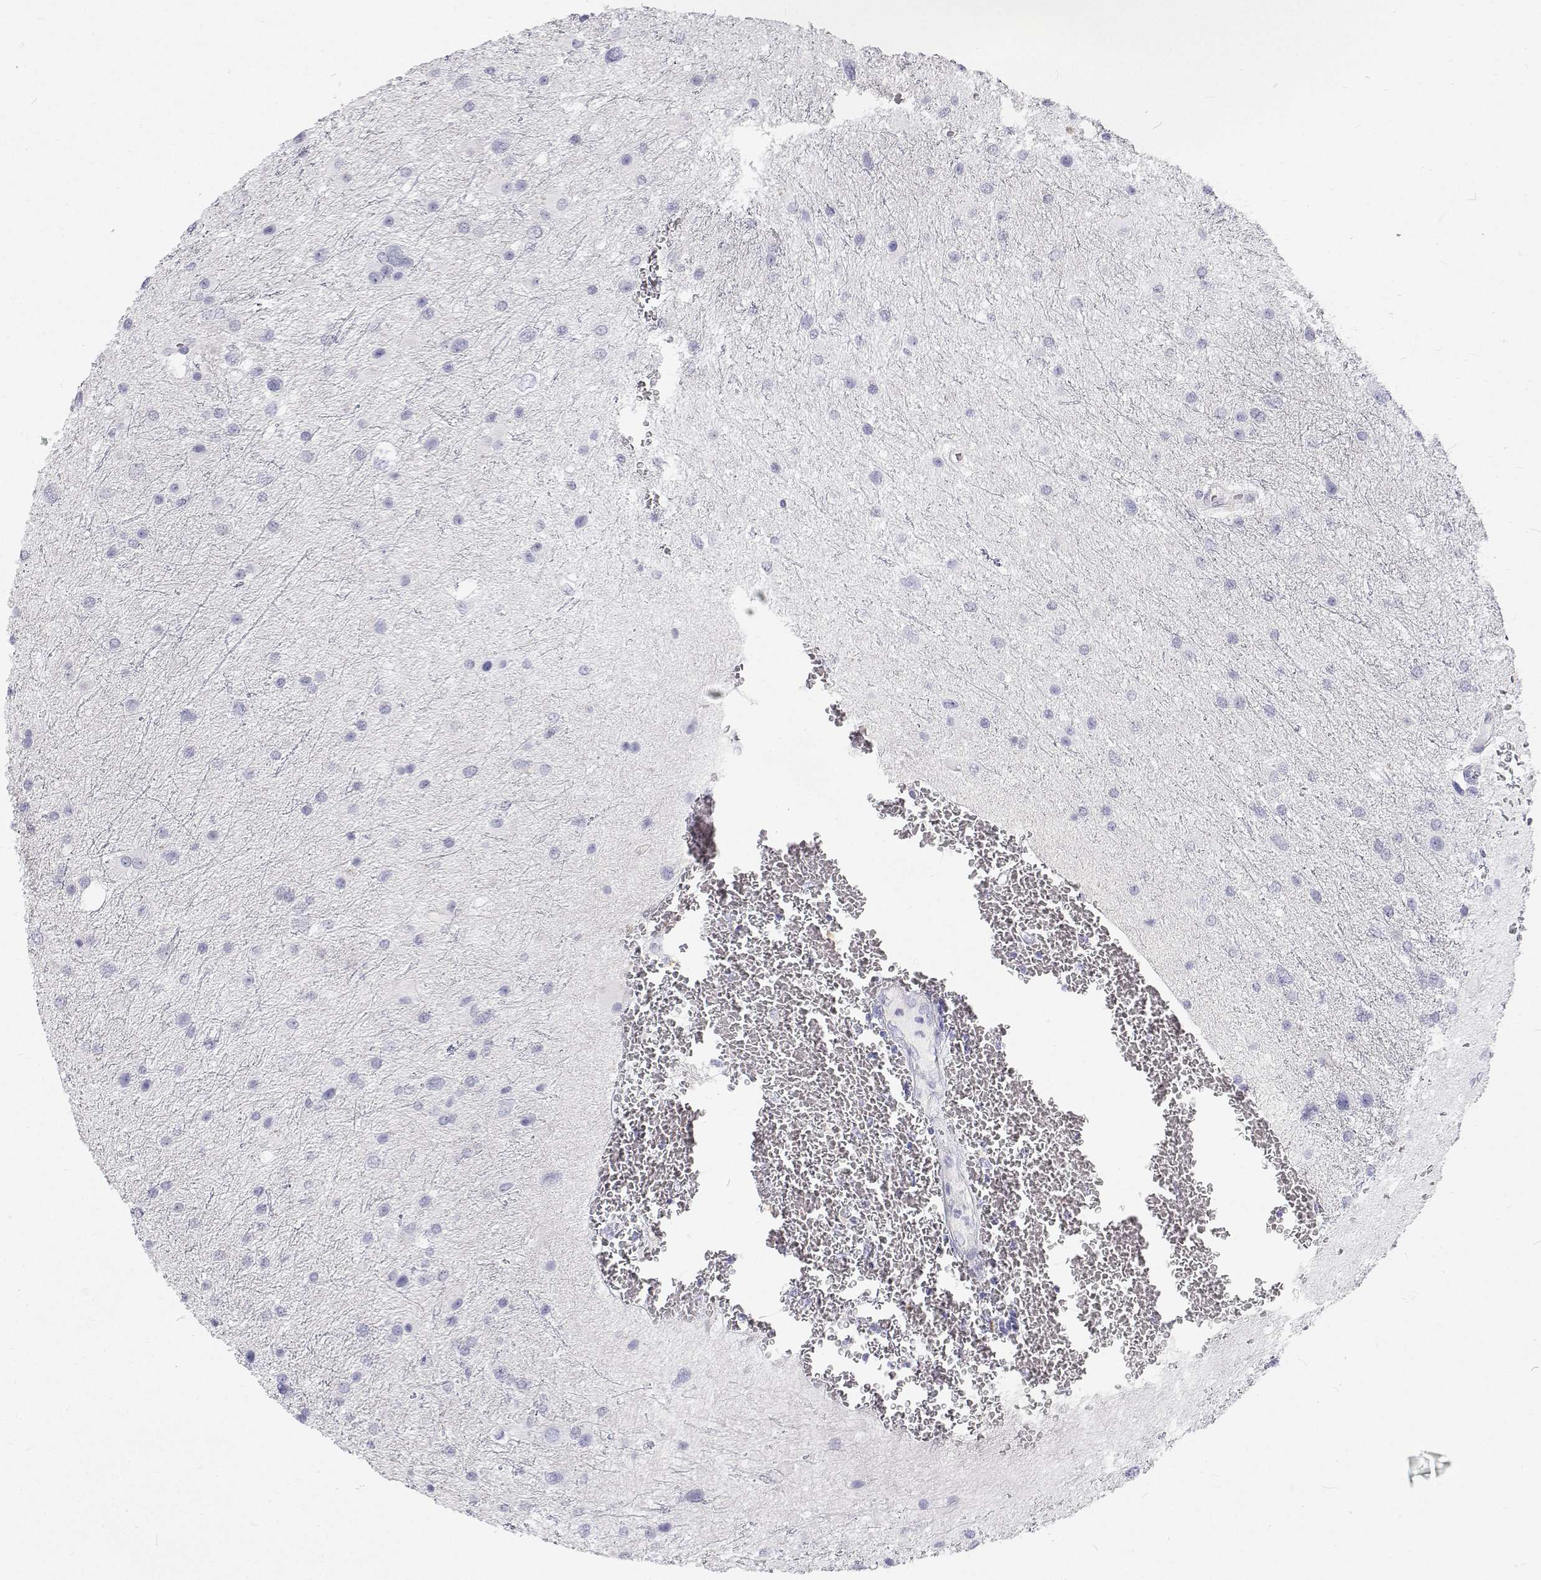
{"staining": {"intensity": "negative", "quantity": "none", "location": "none"}, "tissue": "glioma", "cell_type": "Tumor cells", "image_type": "cancer", "snomed": [{"axis": "morphology", "description": "Glioma, malignant, Low grade"}, {"axis": "topography", "description": "Brain"}], "caption": "IHC of human glioma displays no expression in tumor cells.", "gene": "NCR2", "patient": {"sex": "female", "age": 32}}